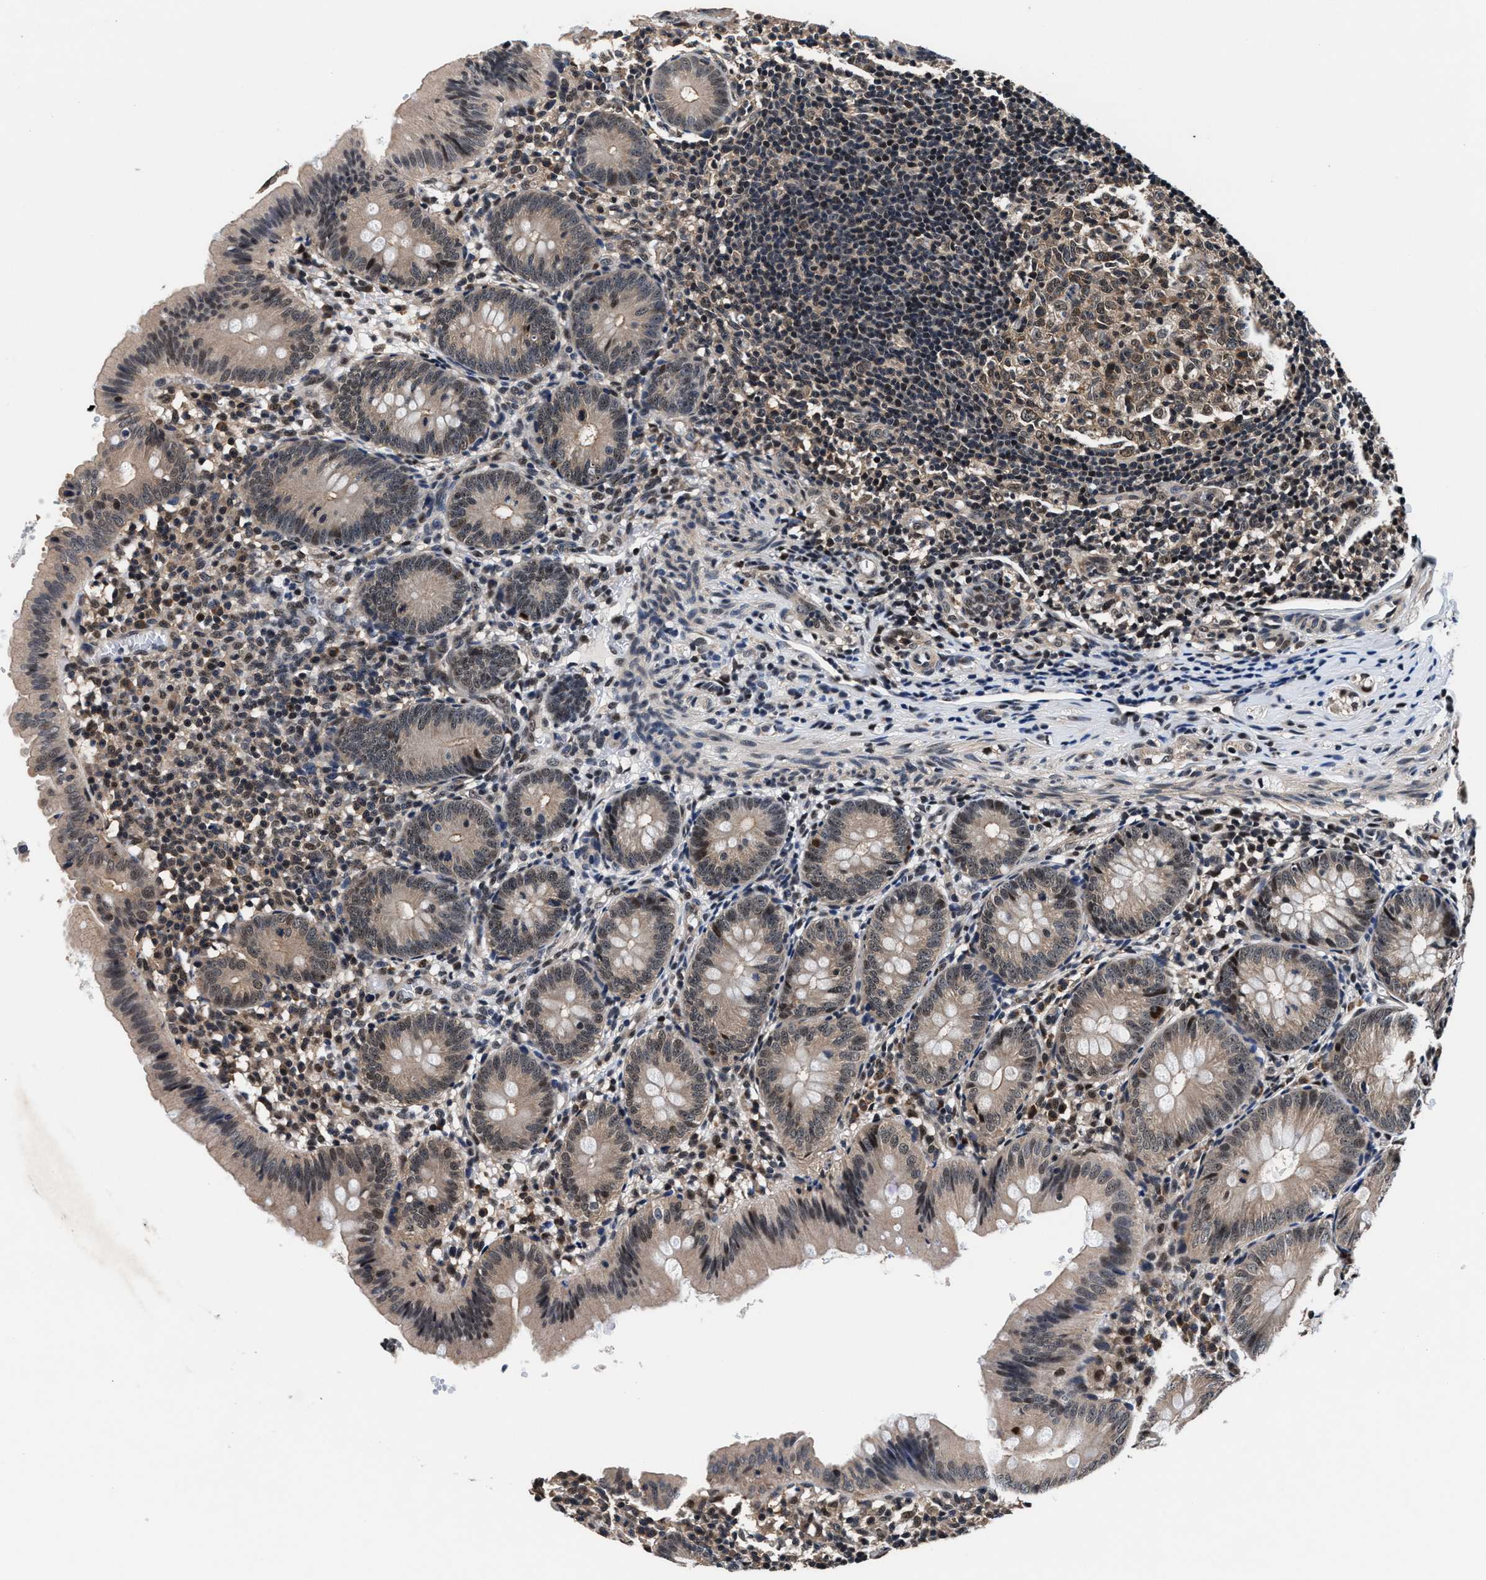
{"staining": {"intensity": "weak", "quantity": "25%-75%", "location": "cytoplasmic/membranous,nuclear"}, "tissue": "appendix", "cell_type": "Glandular cells", "image_type": "normal", "snomed": [{"axis": "morphology", "description": "Normal tissue, NOS"}, {"axis": "topography", "description": "Appendix"}], "caption": "Glandular cells show weak cytoplasmic/membranous,nuclear staining in about 25%-75% of cells in unremarkable appendix. The protein of interest is stained brown, and the nuclei are stained in blue (DAB IHC with brightfield microscopy, high magnification).", "gene": "USP16", "patient": {"sex": "male", "age": 1}}